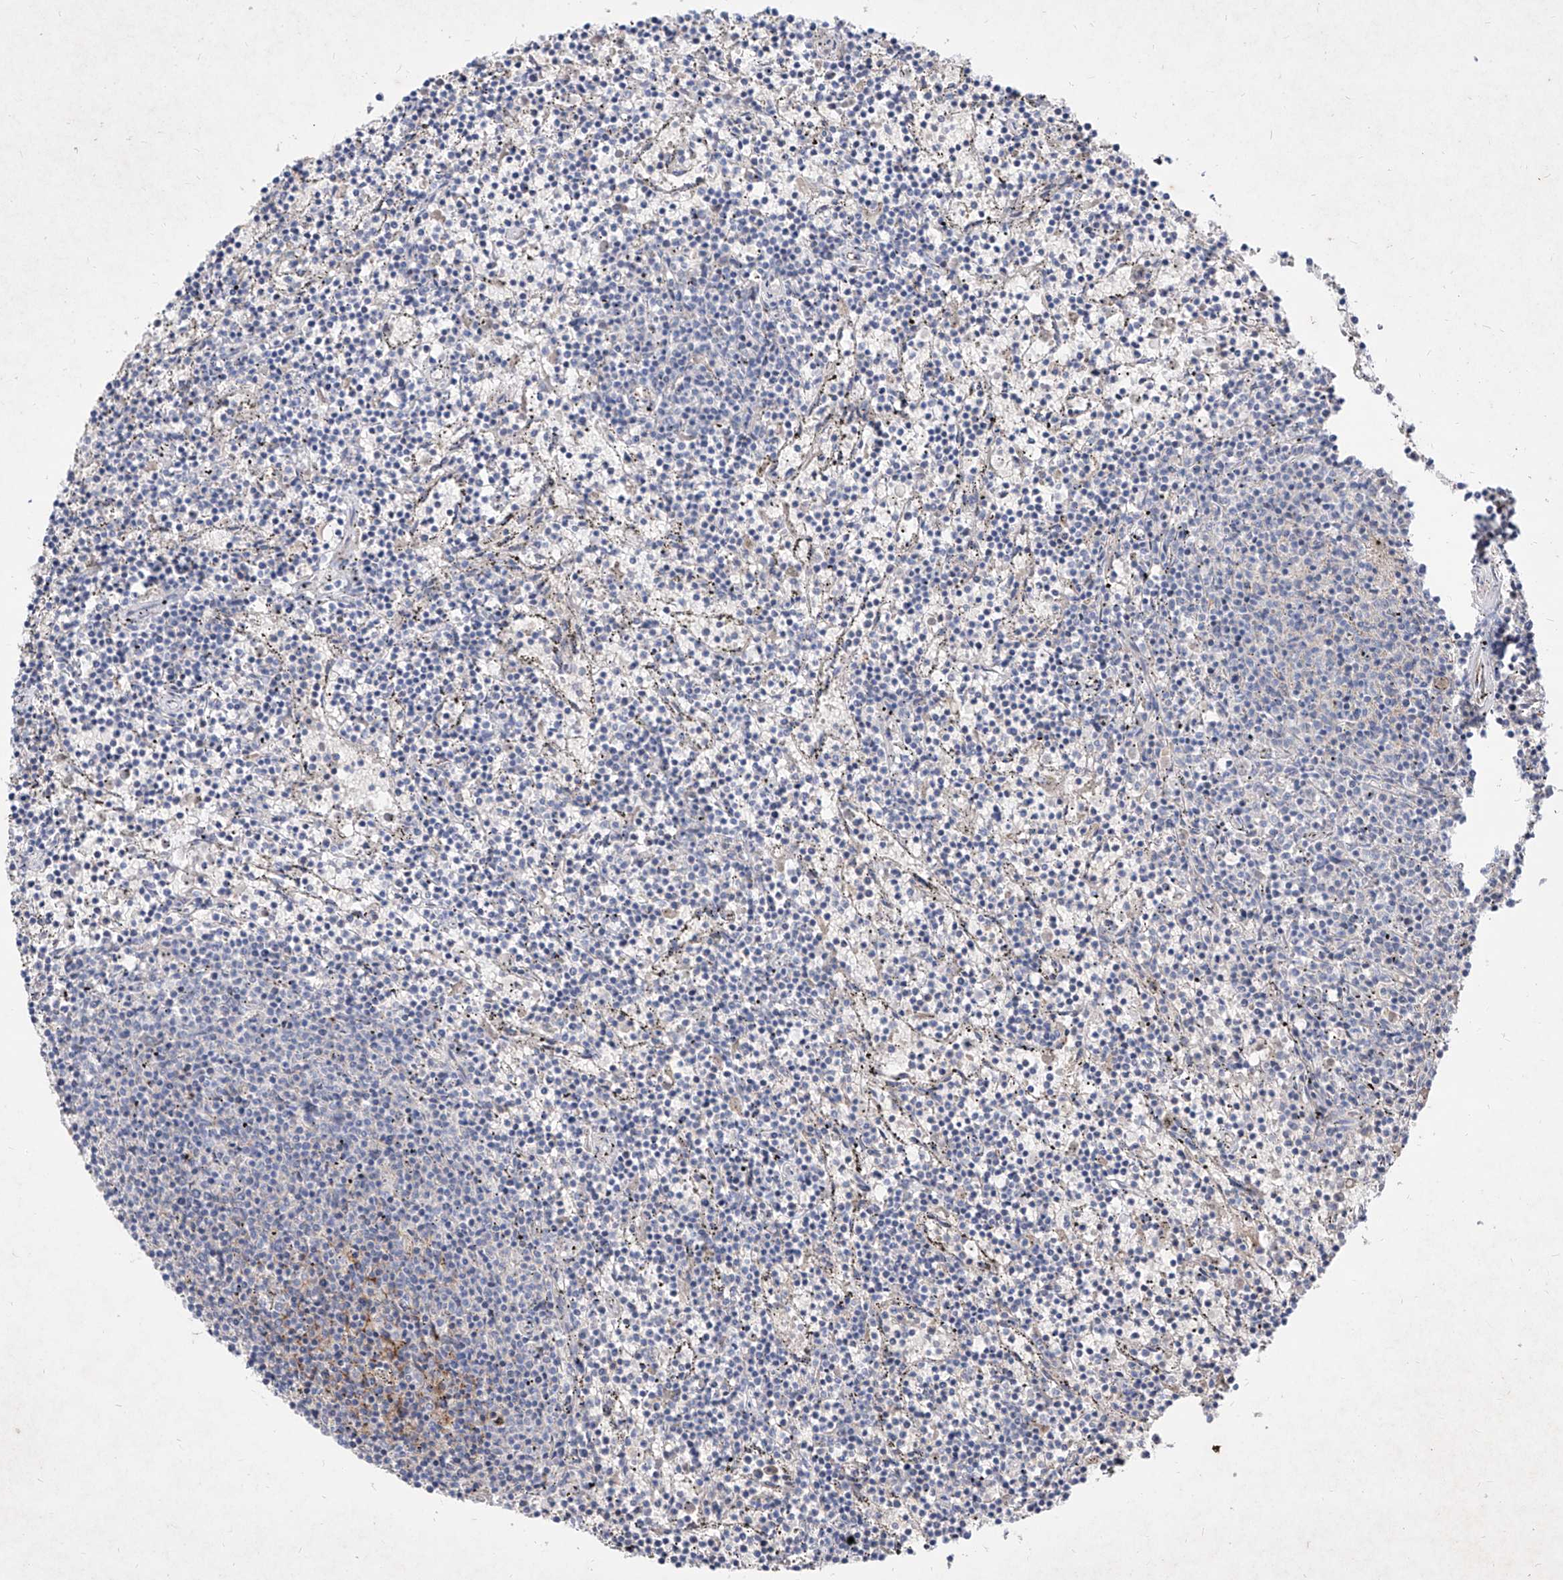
{"staining": {"intensity": "negative", "quantity": "none", "location": "none"}, "tissue": "lymphoma", "cell_type": "Tumor cells", "image_type": "cancer", "snomed": [{"axis": "morphology", "description": "Malignant lymphoma, non-Hodgkin's type, Low grade"}, {"axis": "topography", "description": "Spleen"}], "caption": "Protein analysis of malignant lymphoma, non-Hodgkin's type (low-grade) exhibits no significant staining in tumor cells.", "gene": "C4A", "patient": {"sex": "female", "age": 50}}